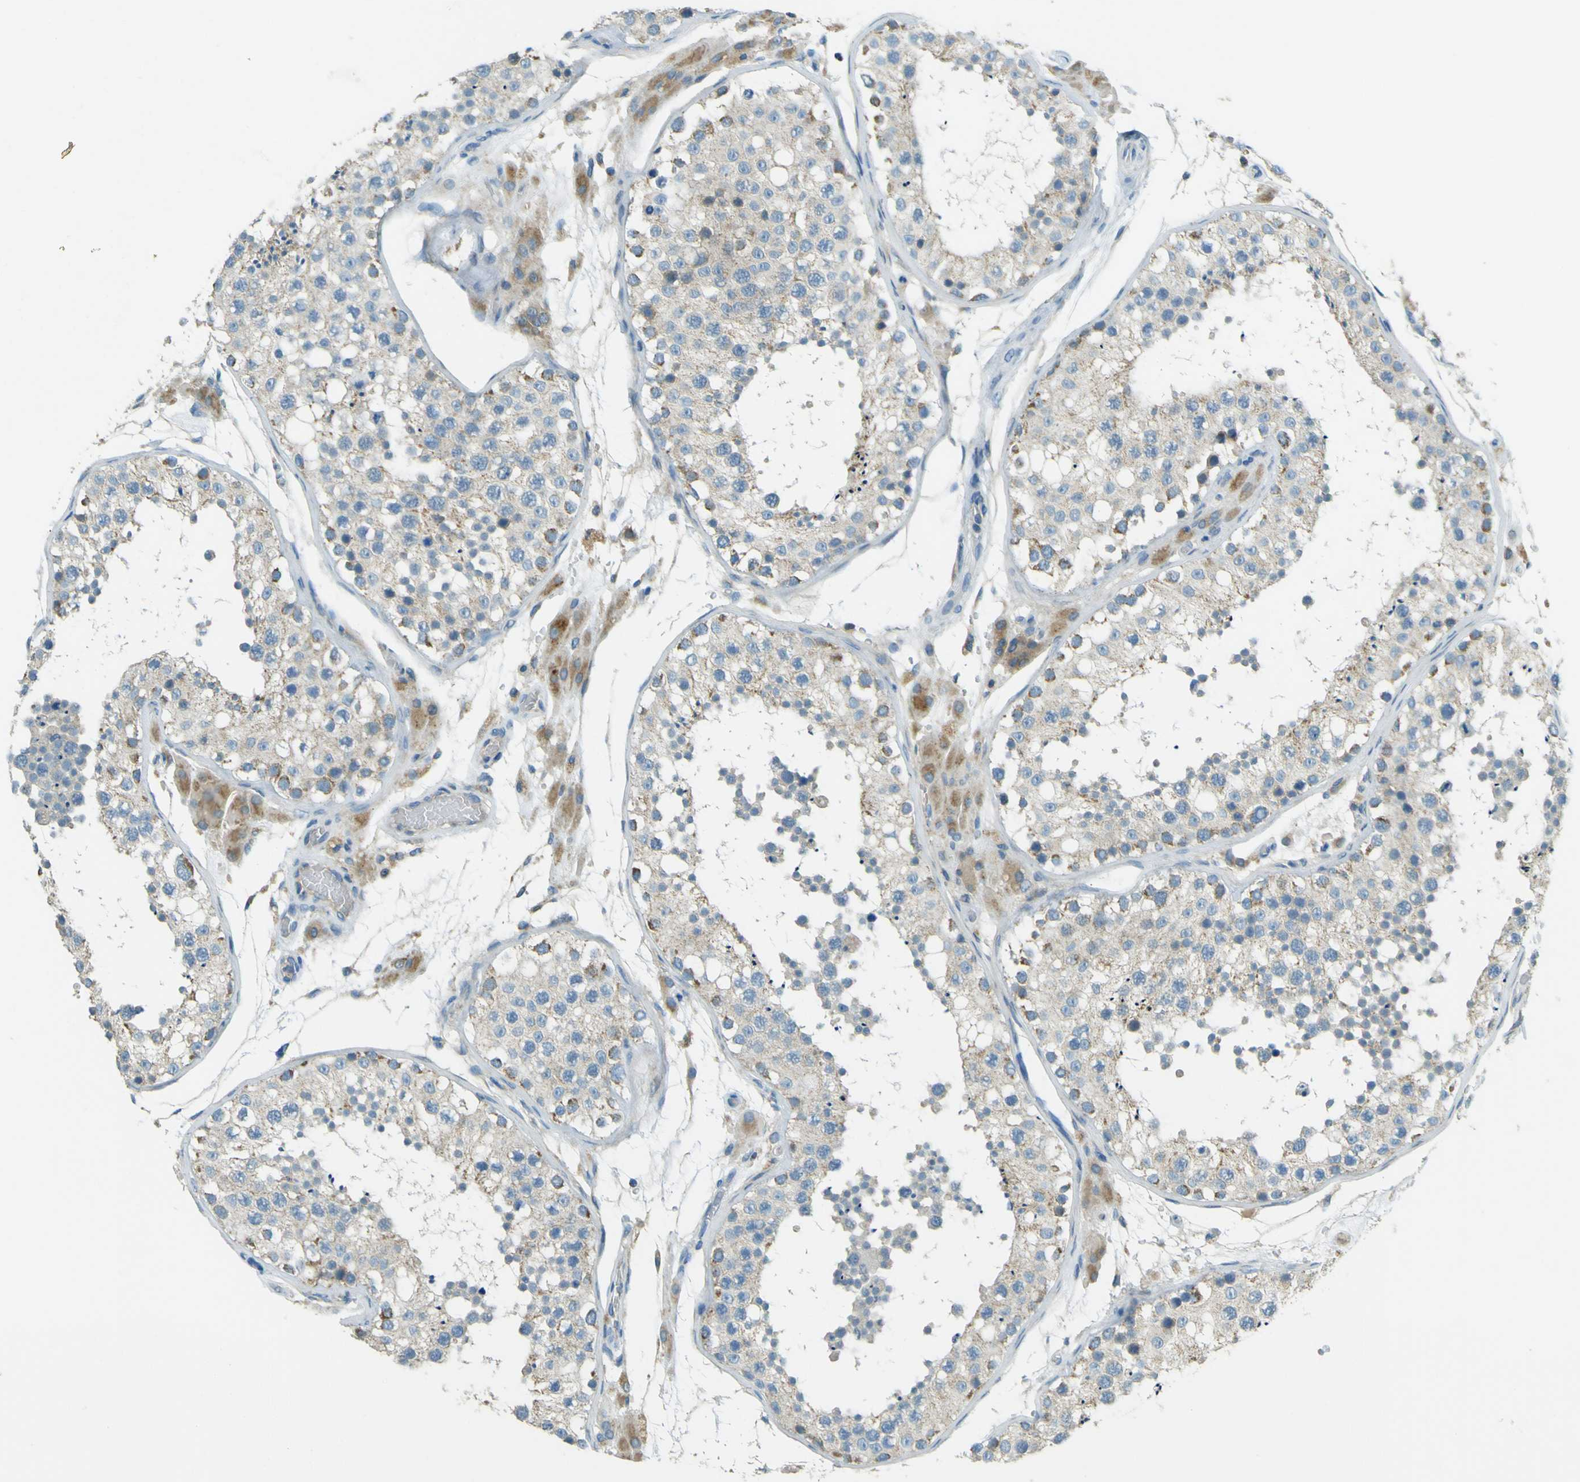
{"staining": {"intensity": "weak", "quantity": ">75%", "location": "cytoplasmic/membranous"}, "tissue": "testis", "cell_type": "Cells in seminiferous ducts", "image_type": "normal", "snomed": [{"axis": "morphology", "description": "Normal tissue, NOS"}, {"axis": "topography", "description": "Testis"}, {"axis": "topography", "description": "Epididymis"}], "caption": "Testis stained with DAB IHC reveals low levels of weak cytoplasmic/membranous staining in approximately >75% of cells in seminiferous ducts.", "gene": "FKTN", "patient": {"sex": "male", "age": 26}}